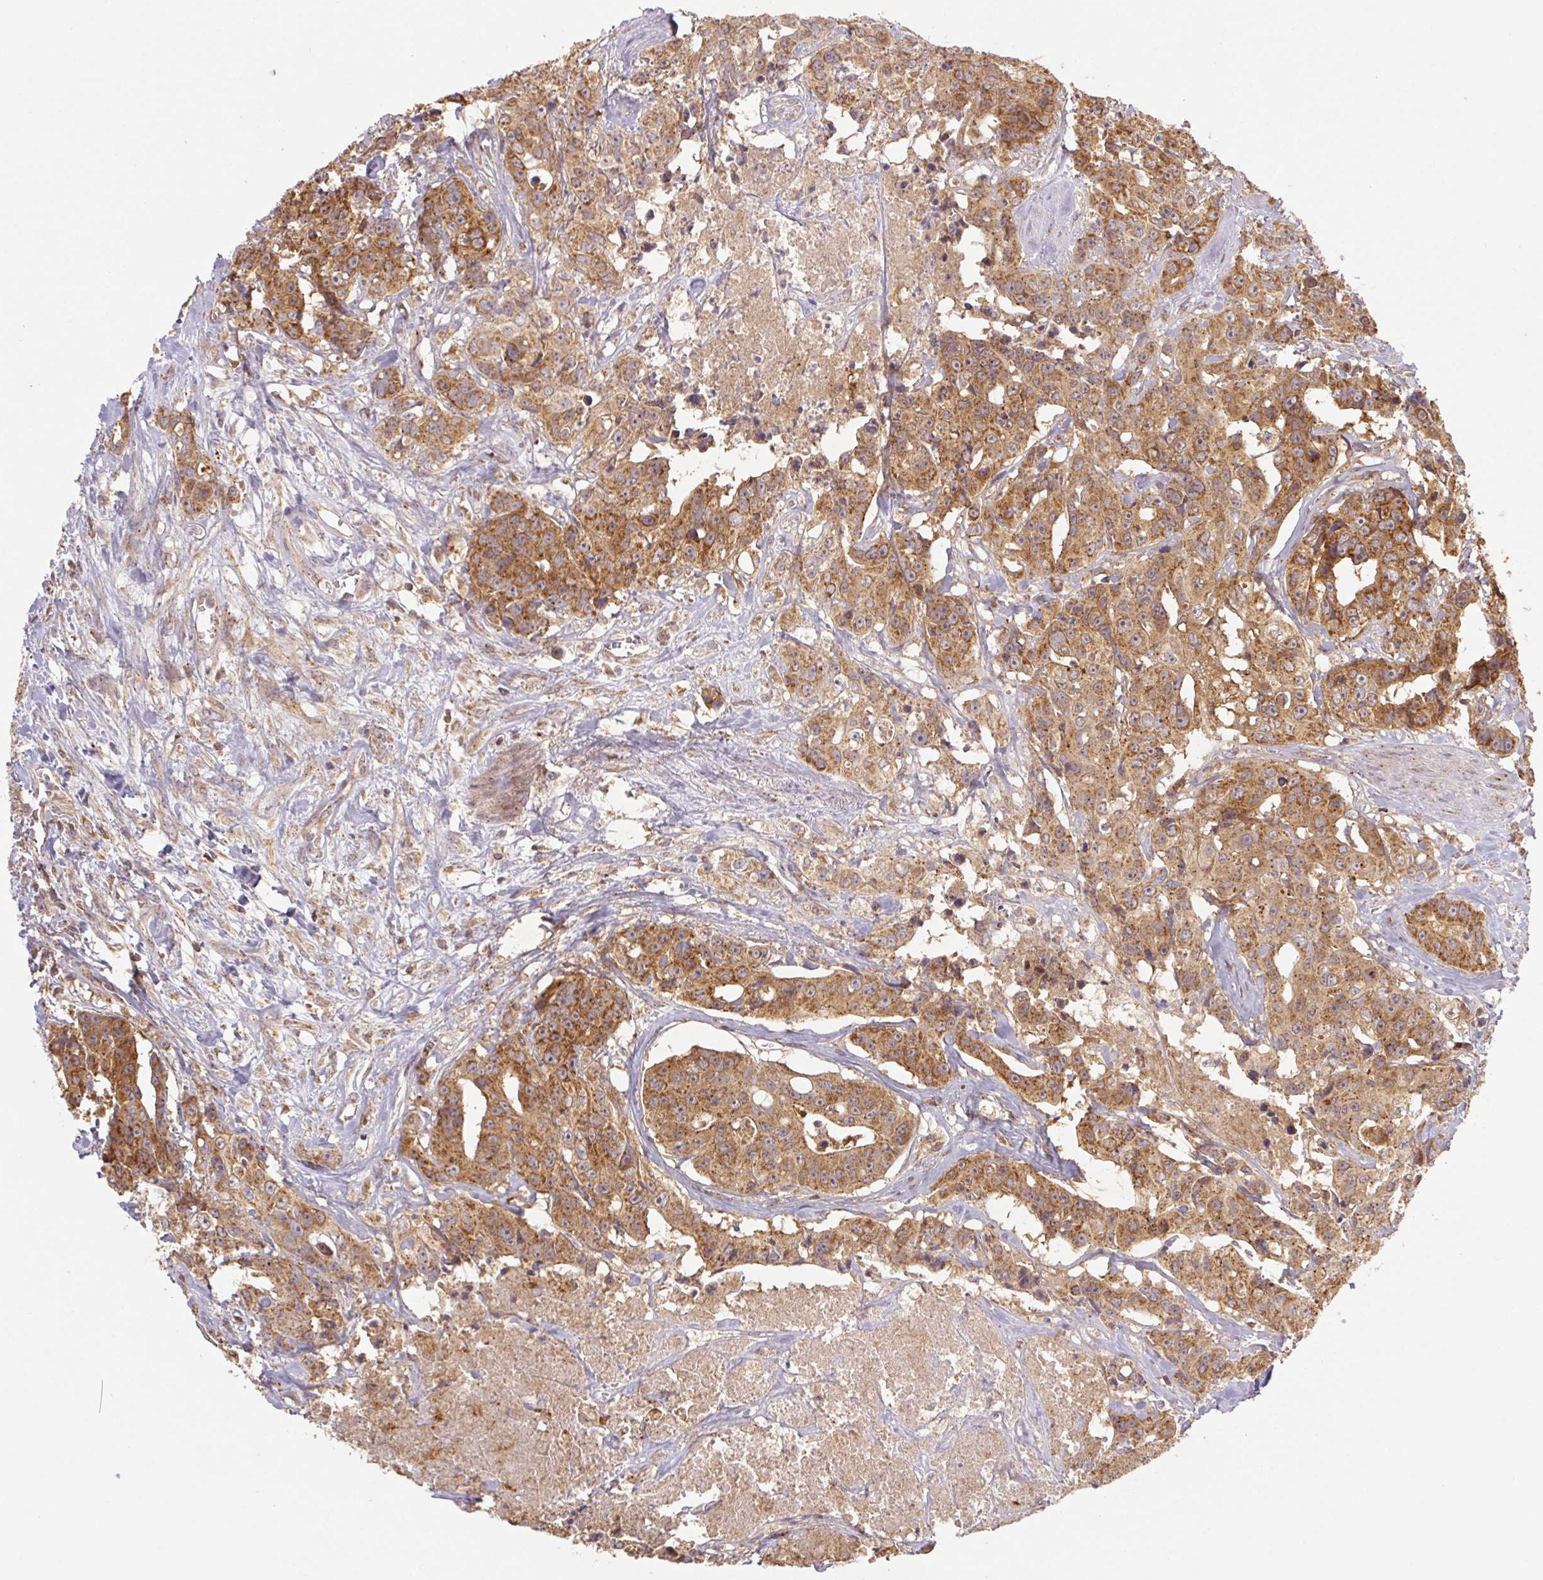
{"staining": {"intensity": "moderate", "quantity": ">75%", "location": "cytoplasmic/membranous"}, "tissue": "colorectal cancer", "cell_type": "Tumor cells", "image_type": "cancer", "snomed": [{"axis": "morphology", "description": "Adenocarcinoma, NOS"}, {"axis": "topography", "description": "Rectum"}], "caption": "Tumor cells demonstrate medium levels of moderate cytoplasmic/membranous staining in about >75% of cells in human adenocarcinoma (colorectal).", "gene": "MTHFD1", "patient": {"sex": "female", "age": 62}}